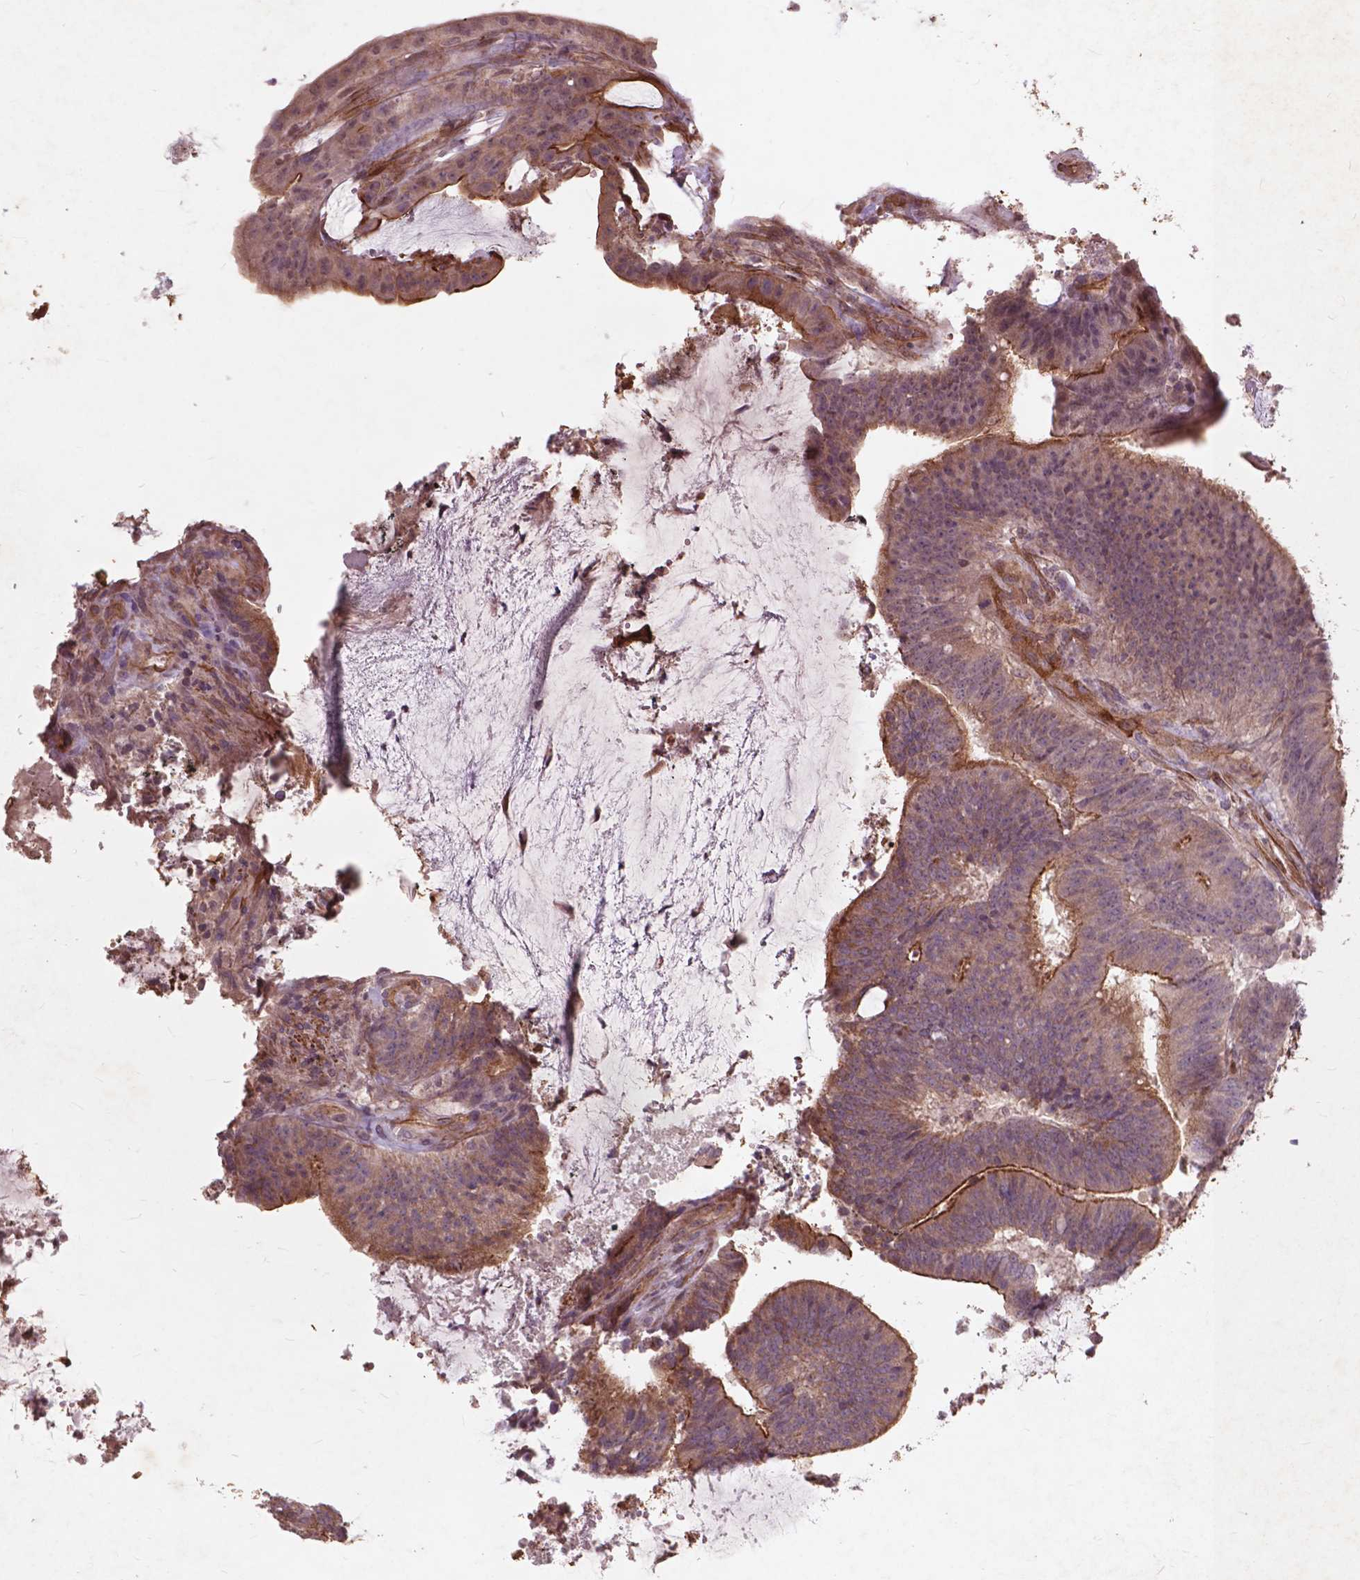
{"staining": {"intensity": "moderate", "quantity": "25%-75%", "location": "cytoplasmic/membranous"}, "tissue": "colorectal cancer", "cell_type": "Tumor cells", "image_type": "cancer", "snomed": [{"axis": "morphology", "description": "Adenocarcinoma, NOS"}, {"axis": "topography", "description": "Colon"}], "caption": "Human adenocarcinoma (colorectal) stained with a protein marker reveals moderate staining in tumor cells.", "gene": "RFPL4B", "patient": {"sex": "female", "age": 43}}